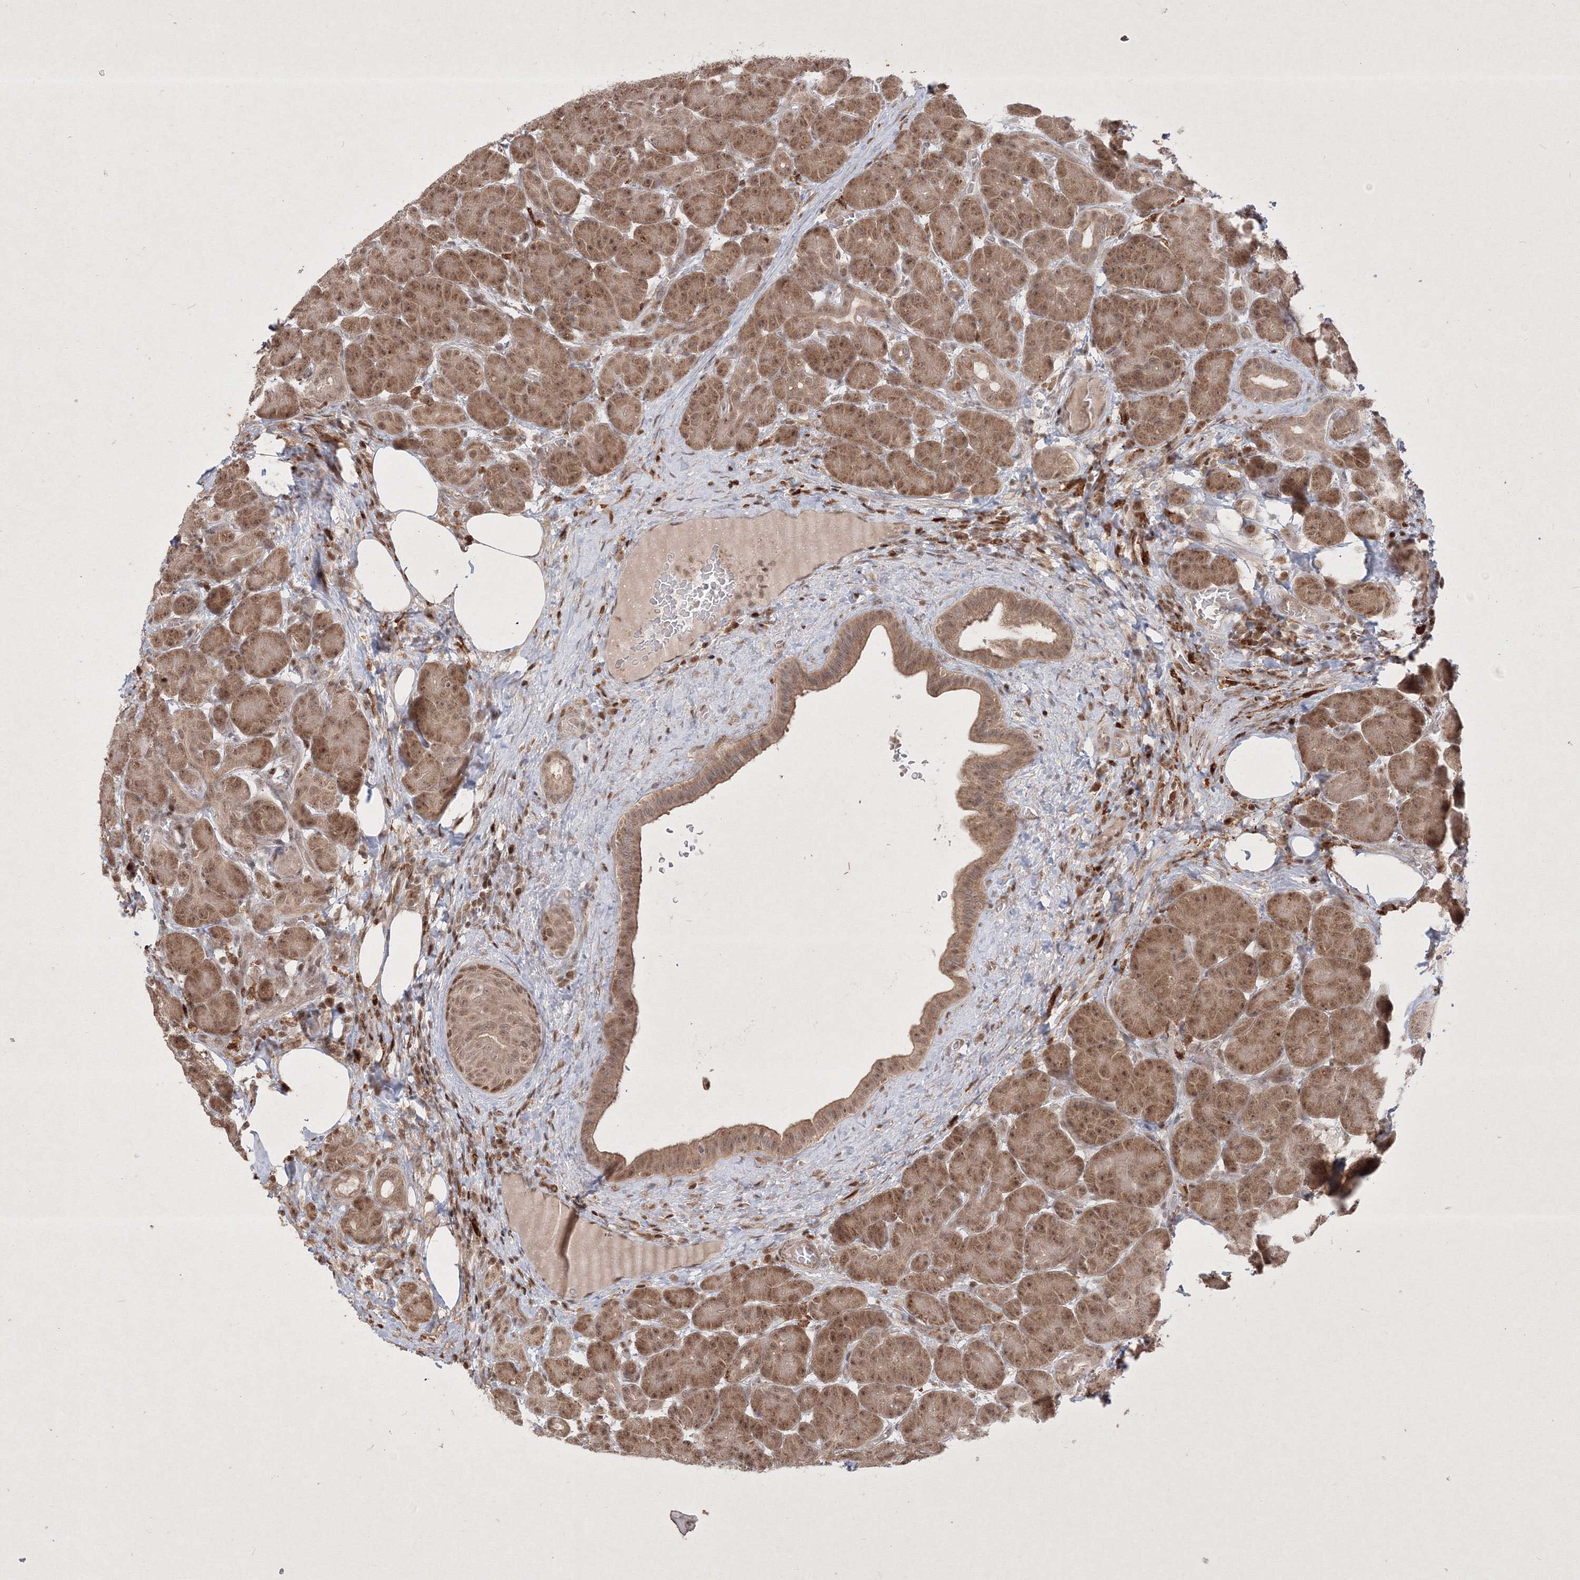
{"staining": {"intensity": "moderate", "quantity": ">75%", "location": "cytoplasmic/membranous,nuclear"}, "tissue": "pancreas", "cell_type": "Exocrine glandular cells", "image_type": "normal", "snomed": [{"axis": "morphology", "description": "Normal tissue, NOS"}, {"axis": "topography", "description": "Pancreas"}], "caption": "Immunohistochemical staining of benign human pancreas reveals medium levels of moderate cytoplasmic/membranous,nuclear positivity in approximately >75% of exocrine glandular cells.", "gene": "TAB1", "patient": {"sex": "male", "age": 63}}